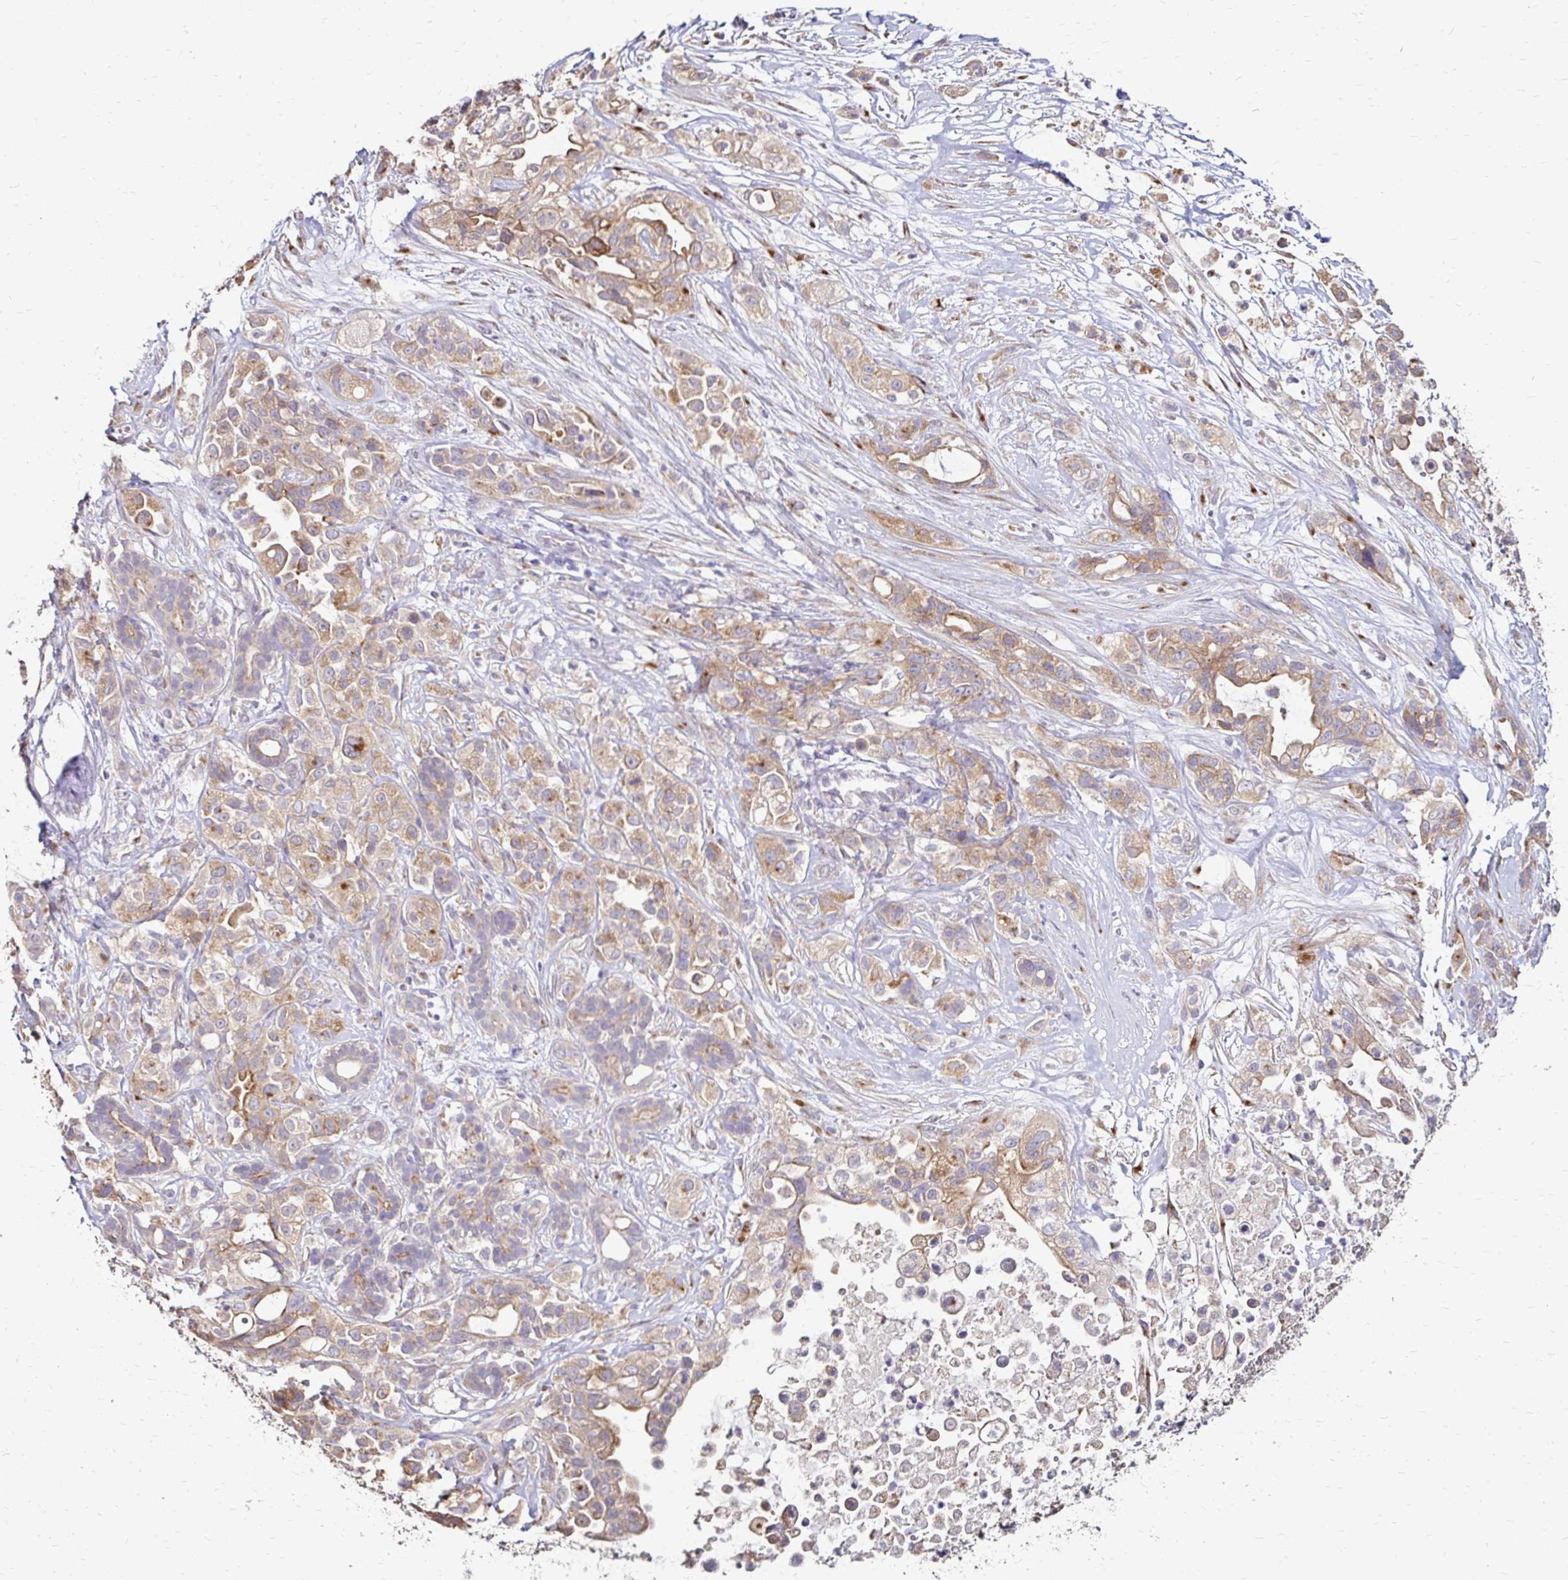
{"staining": {"intensity": "weak", "quantity": ">75%", "location": "cytoplasmic/membranous"}, "tissue": "pancreatic cancer", "cell_type": "Tumor cells", "image_type": "cancer", "snomed": [{"axis": "morphology", "description": "Adenocarcinoma, NOS"}, {"axis": "topography", "description": "Pancreas"}], "caption": "Pancreatic cancer tissue demonstrates weak cytoplasmic/membranous expression in about >75% of tumor cells, visualized by immunohistochemistry.", "gene": "PRIMA1", "patient": {"sex": "male", "age": 44}}